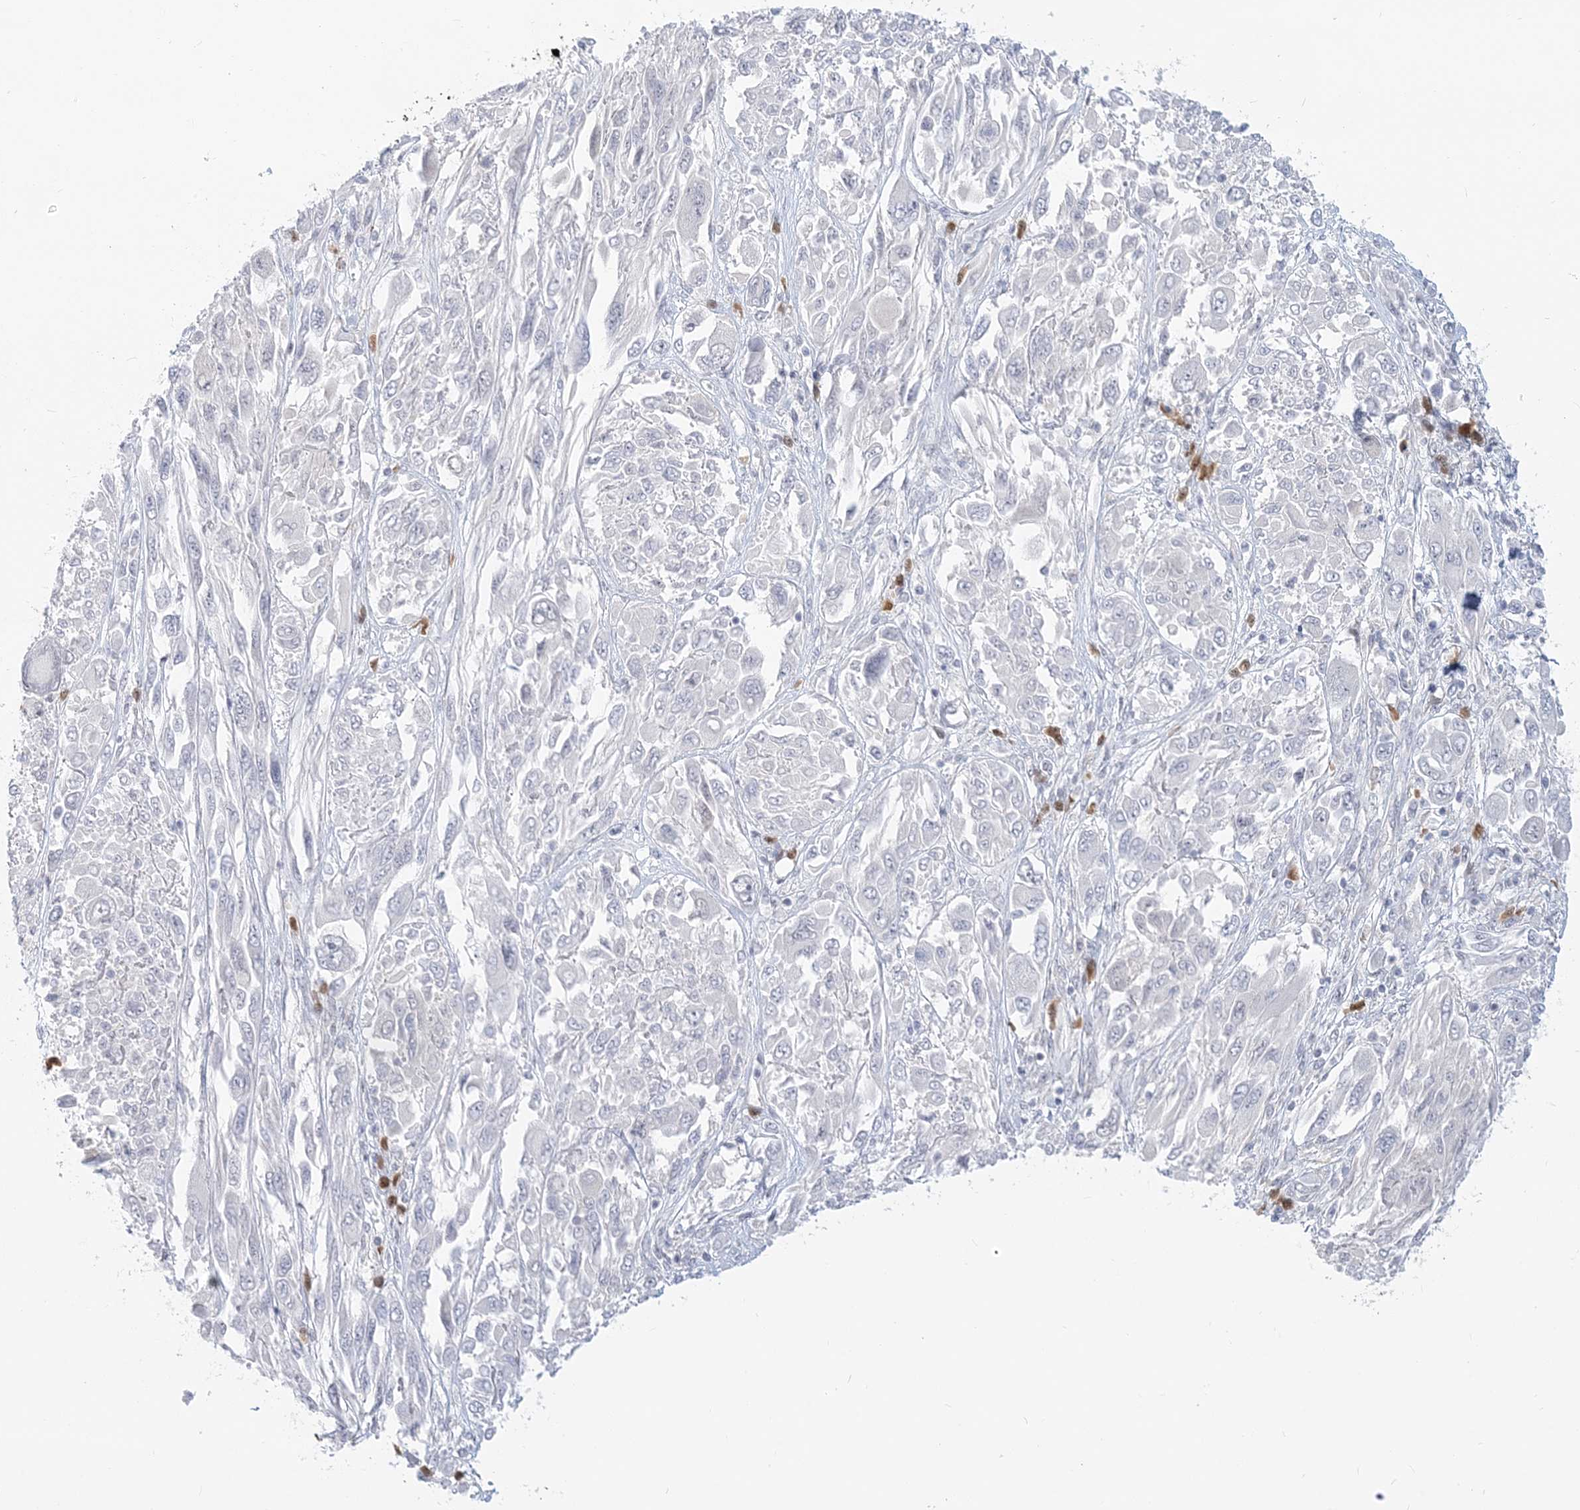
{"staining": {"intensity": "negative", "quantity": "none", "location": "none"}, "tissue": "melanoma", "cell_type": "Tumor cells", "image_type": "cancer", "snomed": [{"axis": "morphology", "description": "Malignant melanoma, NOS"}, {"axis": "topography", "description": "Skin"}], "caption": "Immunohistochemical staining of malignant melanoma exhibits no significant expression in tumor cells.", "gene": "GMPPA", "patient": {"sex": "female", "age": 91}}